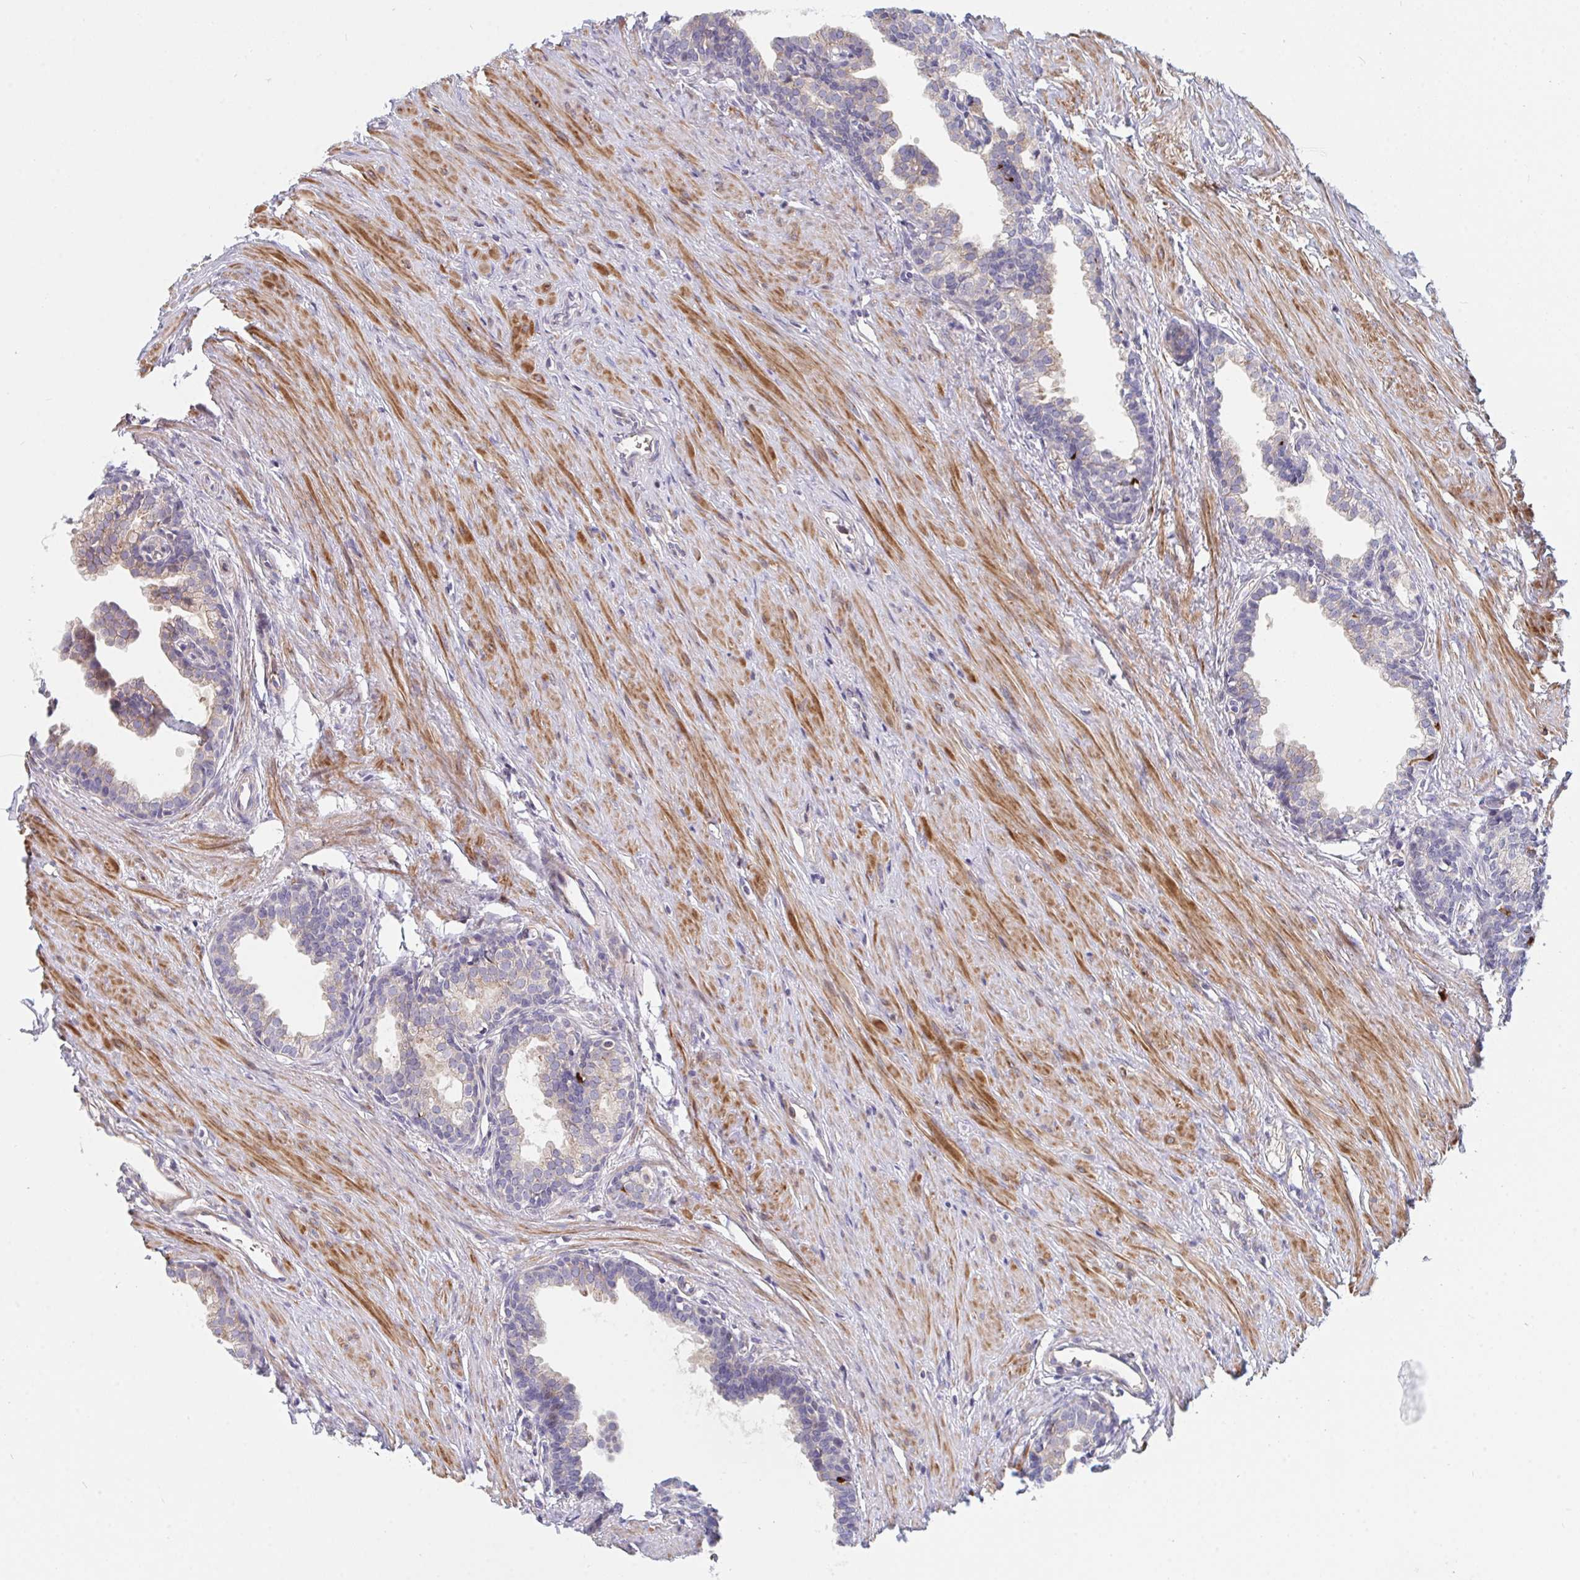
{"staining": {"intensity": "moderate", "quantity": "<25%", "location": "cytoplasmic/membranous"}, "tissue": "prostate", "cell_type": "Glandular cells", "image_type": "normal", "snomed": [{"axis": "morphology", "description": "Normal tissue, NOS"}, {"axis": "topography", "description": "Prostate"}, {"axis": "topography", "description": "Peripheral nerve tissue"}], "caption": "Immunohistochemical staining of unremarkable prostate displays moderate cytoplasmic/membranous protein staining in approximately <25% of glandular cells. (IHC, brightfield microscopy, high magnification).", "gene": "TNFSF4", "patient": {"sex": "male", "age": 55}}